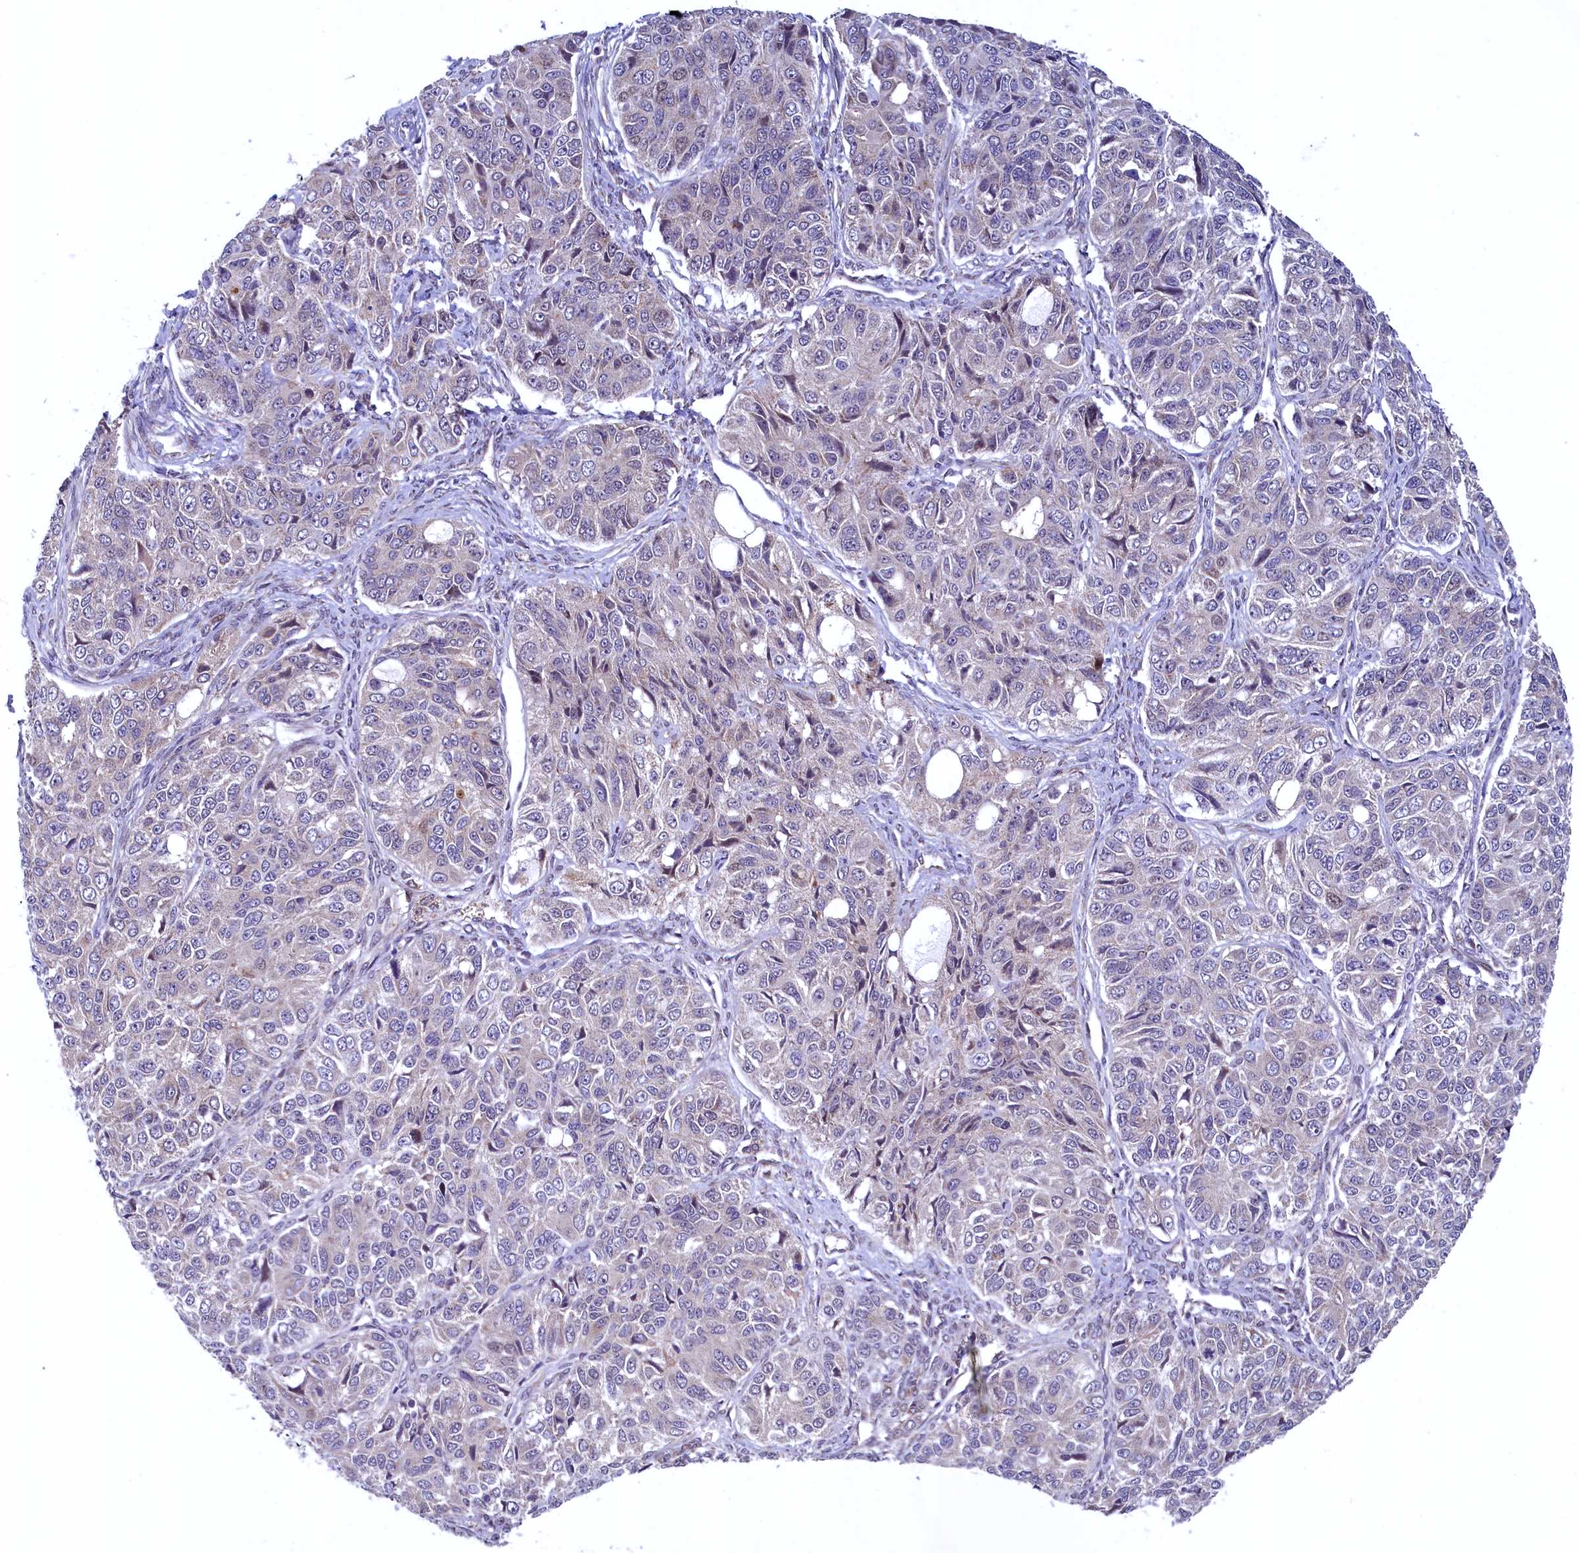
{"staining": {"intensity": "weak", "quantity": "<25%", "location": "nuclear"}, "tissue": "ovarian cancer", "cell_type": "Tumor cells", "image_type": "cancer", "snomed": [{"axis": "morphology", "description": "Carcinoma, endometroid"}, {"axis": "topography", "description": "Ovary"}], "caption": "The photomicrograph exhibits no staining of tumor cells in ovarian cancer (endometroid carcinoma). The staining was performed using DAB to visualize the protein expression in brown, while the nuclei were stained in blue with hematoxylin (Magnification: 20x).", "gene": "RBFA", "patient": {"sex": "female", "age": 51}}